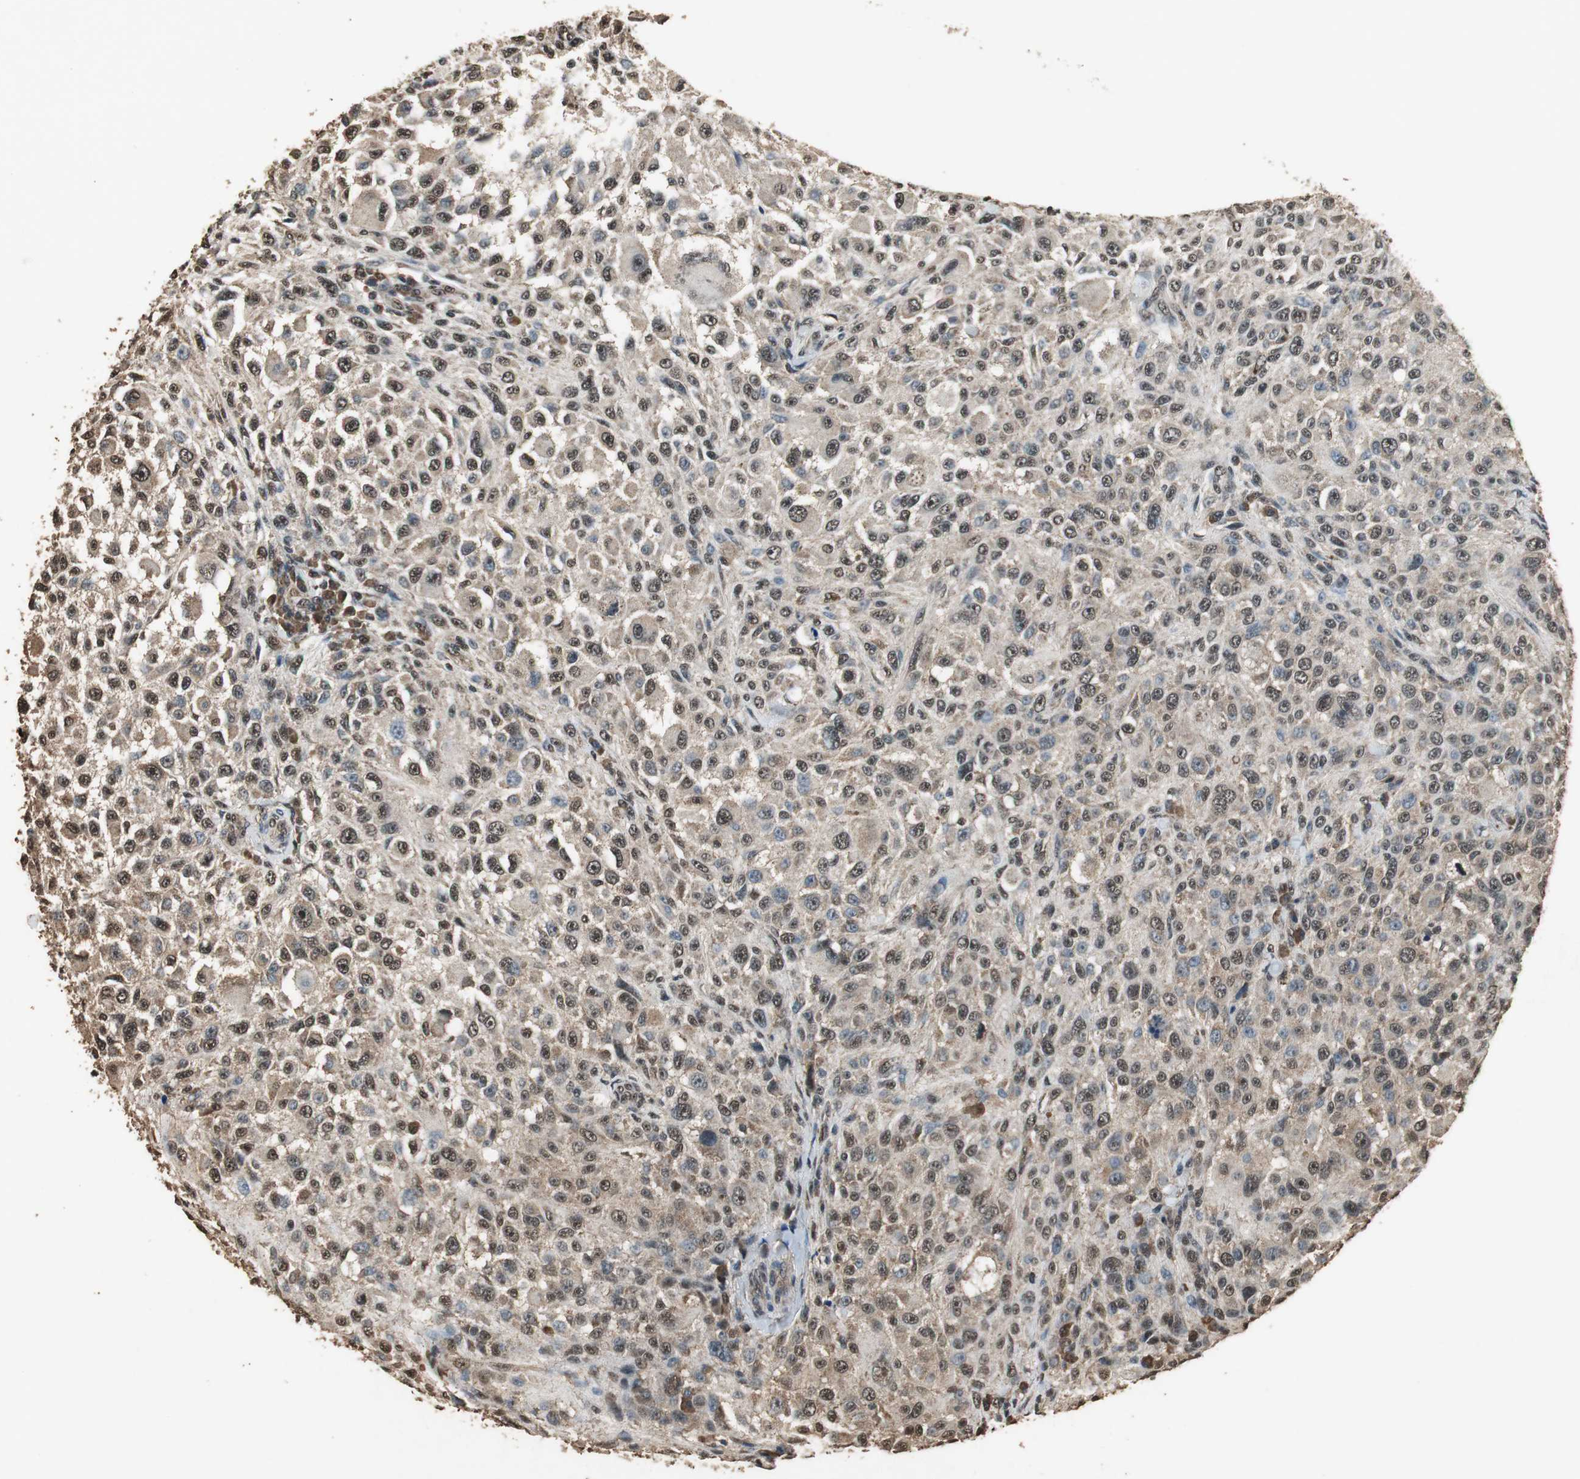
{"staining": {"intensity": "moderate", "quantity": ">75%", "location": "cytoplasmic/membranous,nuclear"}, "tissue": "melanoma", "cell_type": "Tumor cells", "image_type": "cancer", "snomed": [{"axis": "morphology", "description": "Necrosis, NOS"}, {"axis": "morphology", "description": "Malignant melanoma, NOS"}, {"axis": "topography", "description": "Skin"}], "caption": "This micrograph demonstrates IHC staining of melanoma, with medium moderate cytoplasmic/membranous and nuclear positivity in approximately >75% of tumor cells.", "gene": "PPP1R13B", "patient": {"sex": "female", "age": 87}}